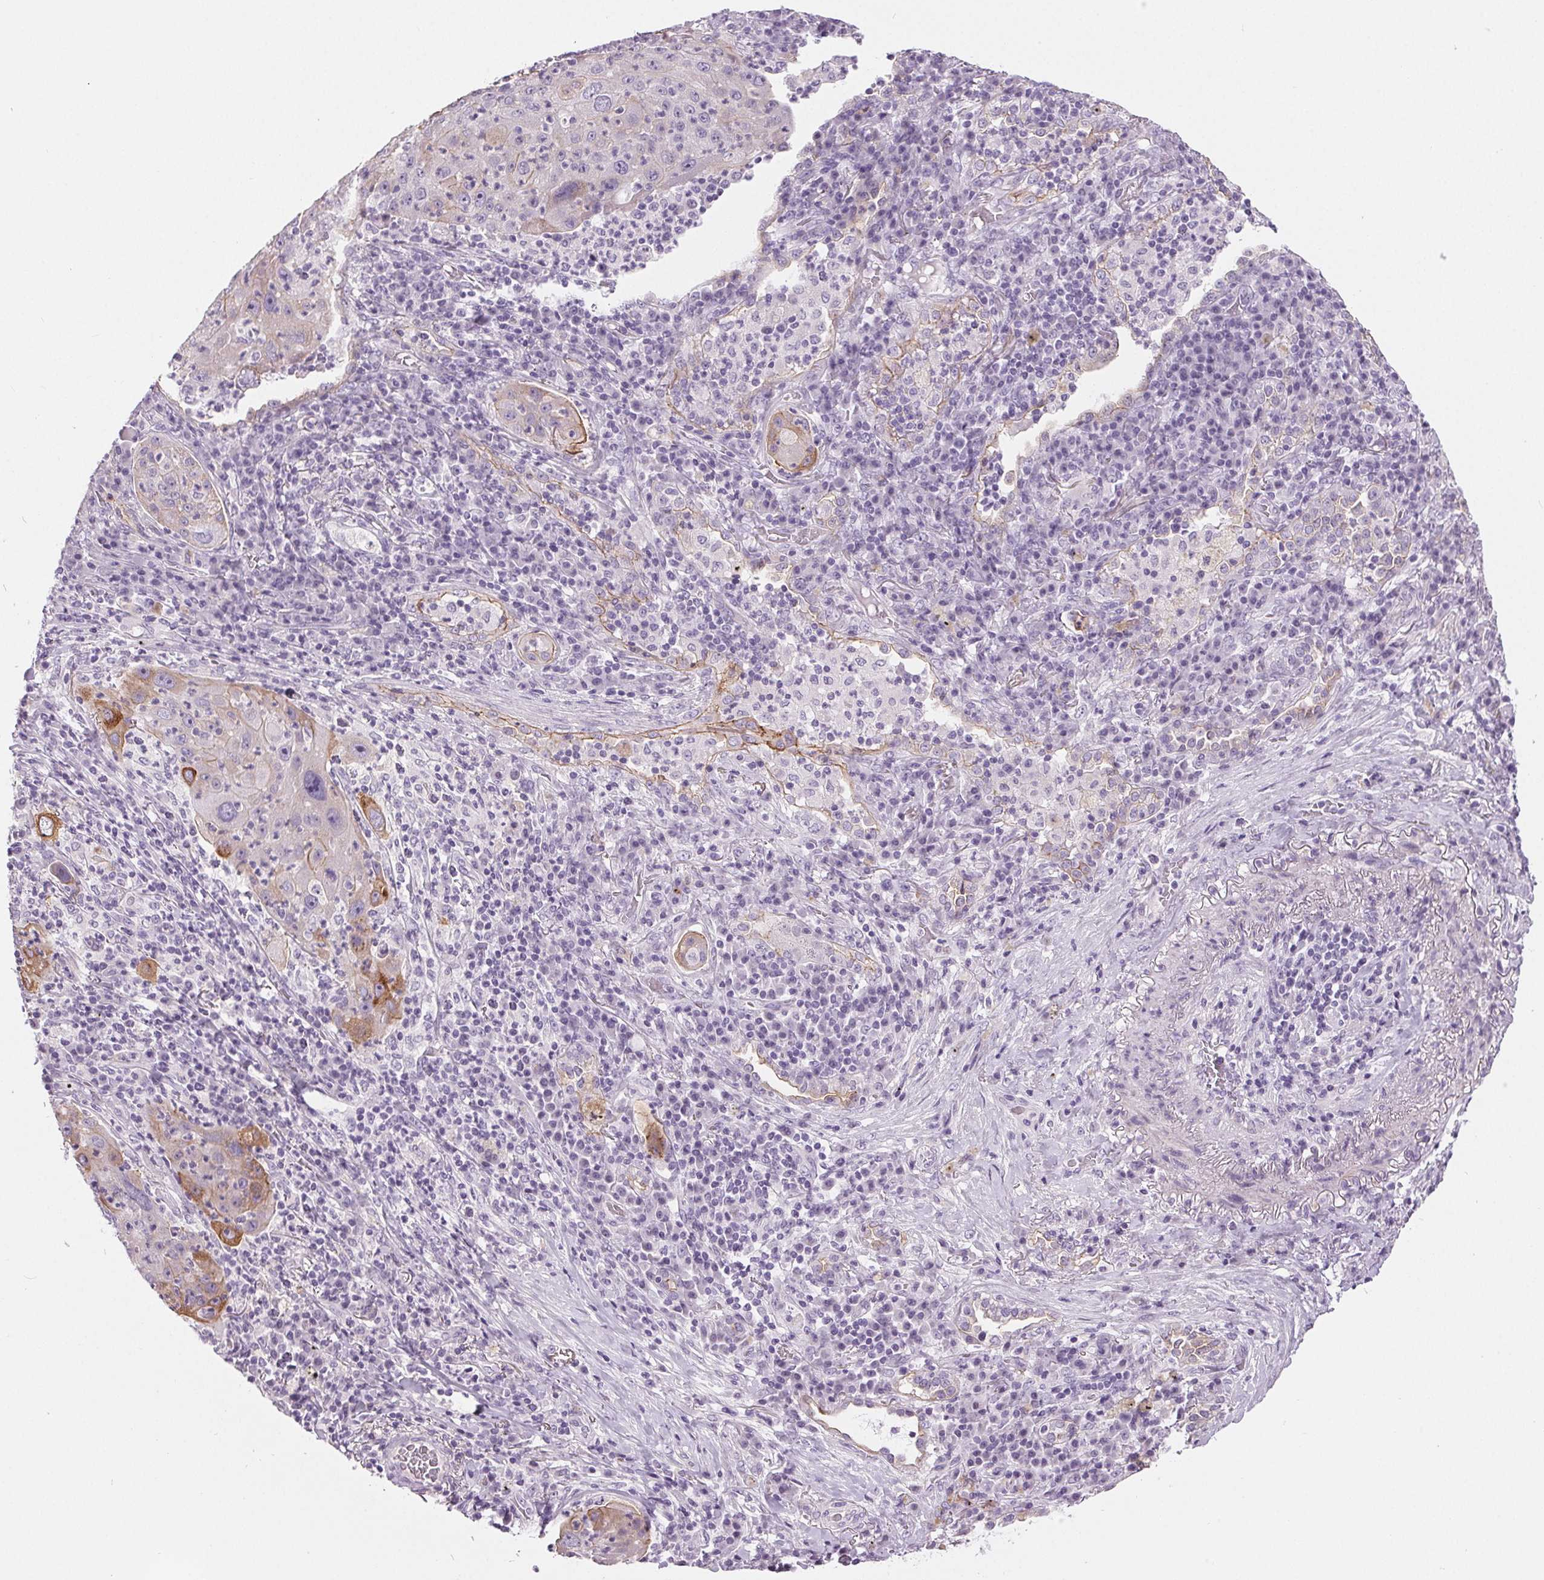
{"staining": {"intensity": "moderate", "quantity": "<25%", "location": "cytoplasmic/membranous"}, "tissue": "lung cancer", "cell_type": "Tumor cells", "image_type": "cancer", "snomed": [{"axis": "morphology", "description": "Squamous cell carcinoma, NOS"}, {"axis": "topography", "description": "Lung"}], "caption": "This is an image of immunohistochemistry staining of lung cancer (squamous cell carcinoma), which shows moderate expression in the cytoplasmic/membranous of tumor cells.", "gene": "MISP", "patient": {"sex": "female", "age": 59}}